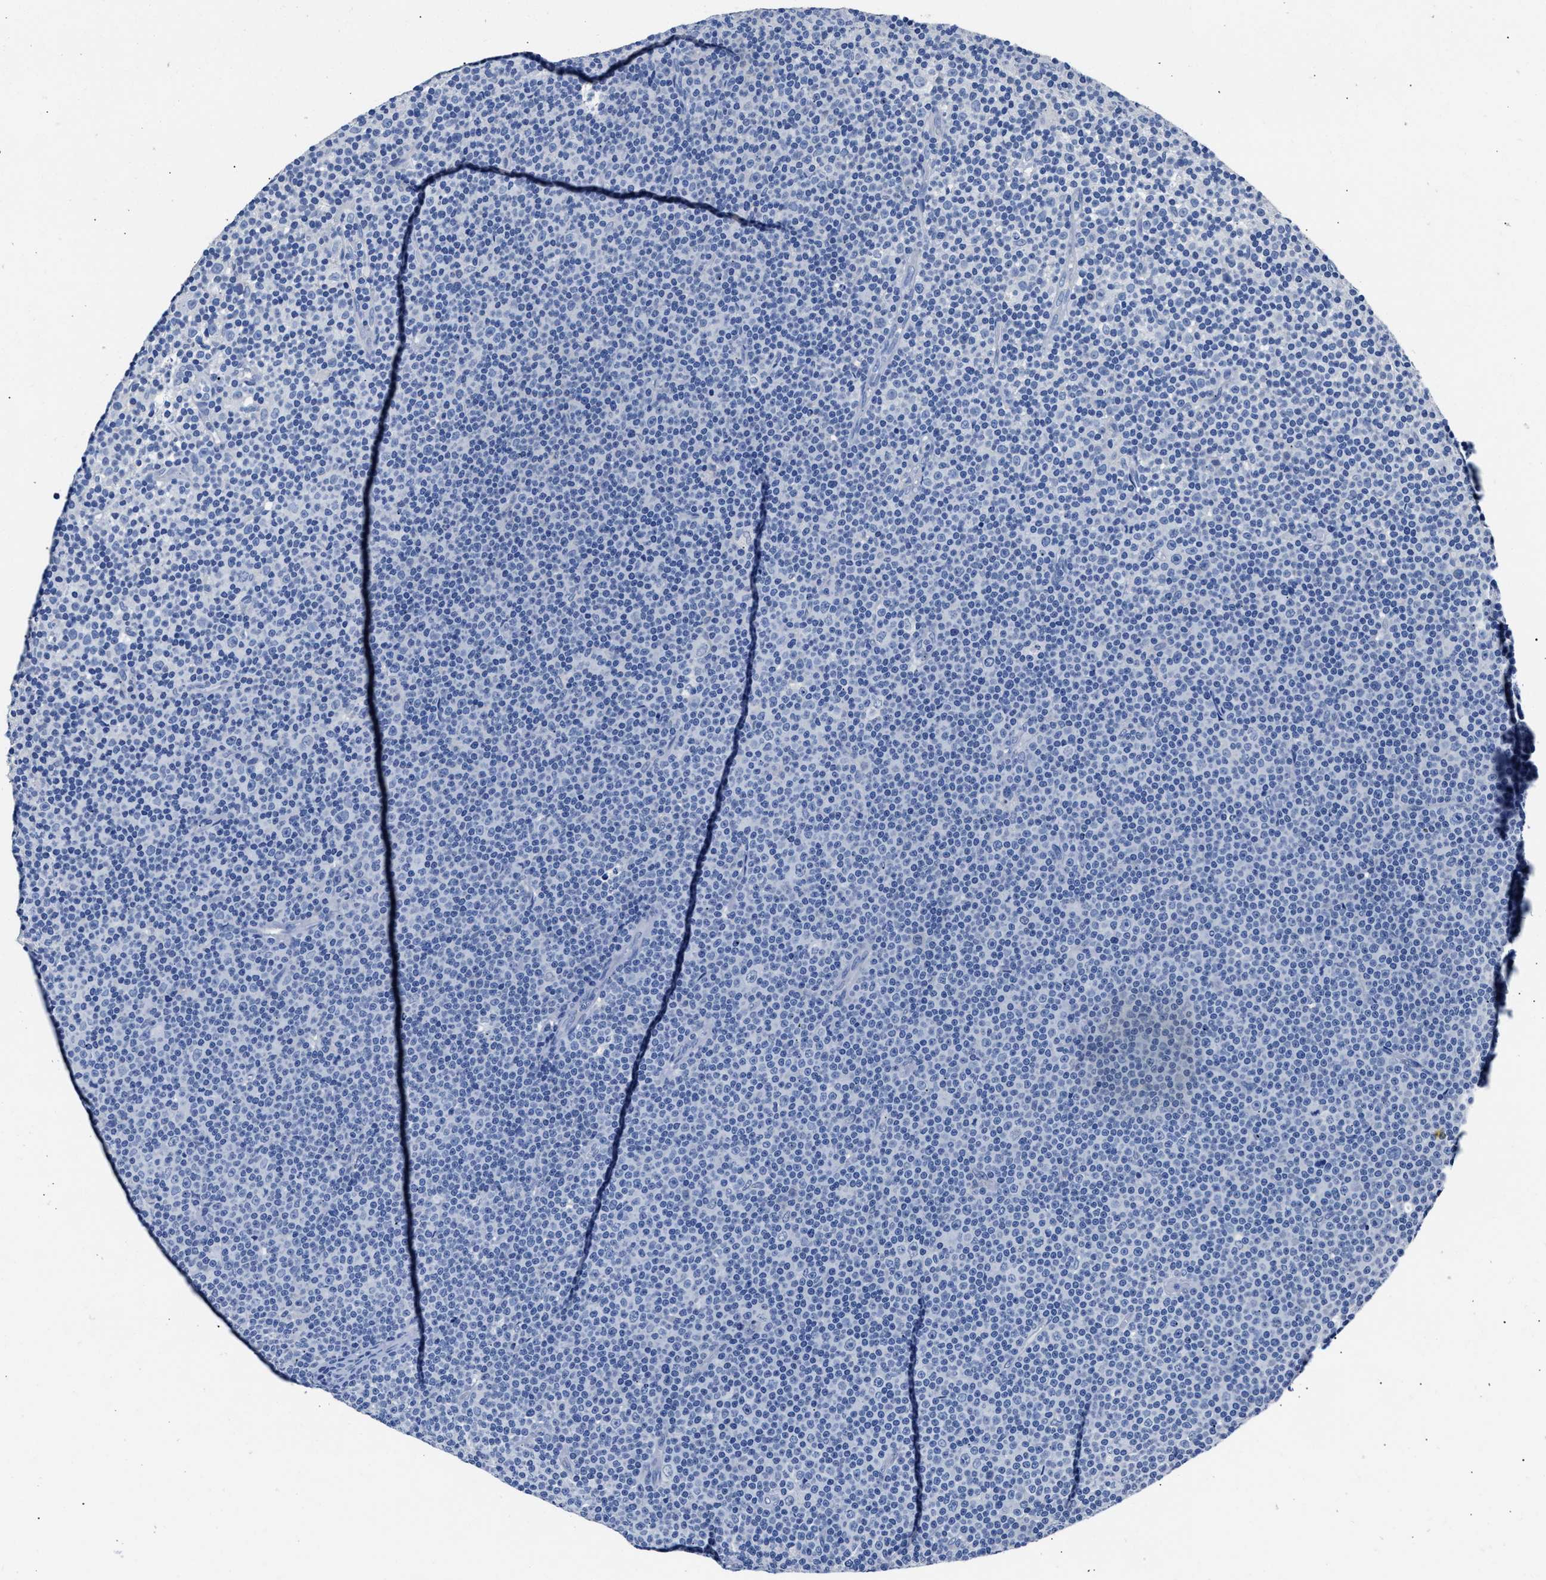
{"staining": {"intensity": "negative", "quantity": "none", "location": "none"}, "tissue": "lymphoma", "cell_type": "Tumor cells", "image_type": "cancer", "snomed": [{"axis": "morphology", "description": "Malignant lymphoma, non-Hodgkin's type, Low grade"}, {"axis": "topography", "description": "Lymph node"}], "caption": "DAB immunohistochemical staining of human lymphoma displays no significant staining in tumor cells.", "gene": "GSTM1", "patient": {"sex": "female", "age": 67}}